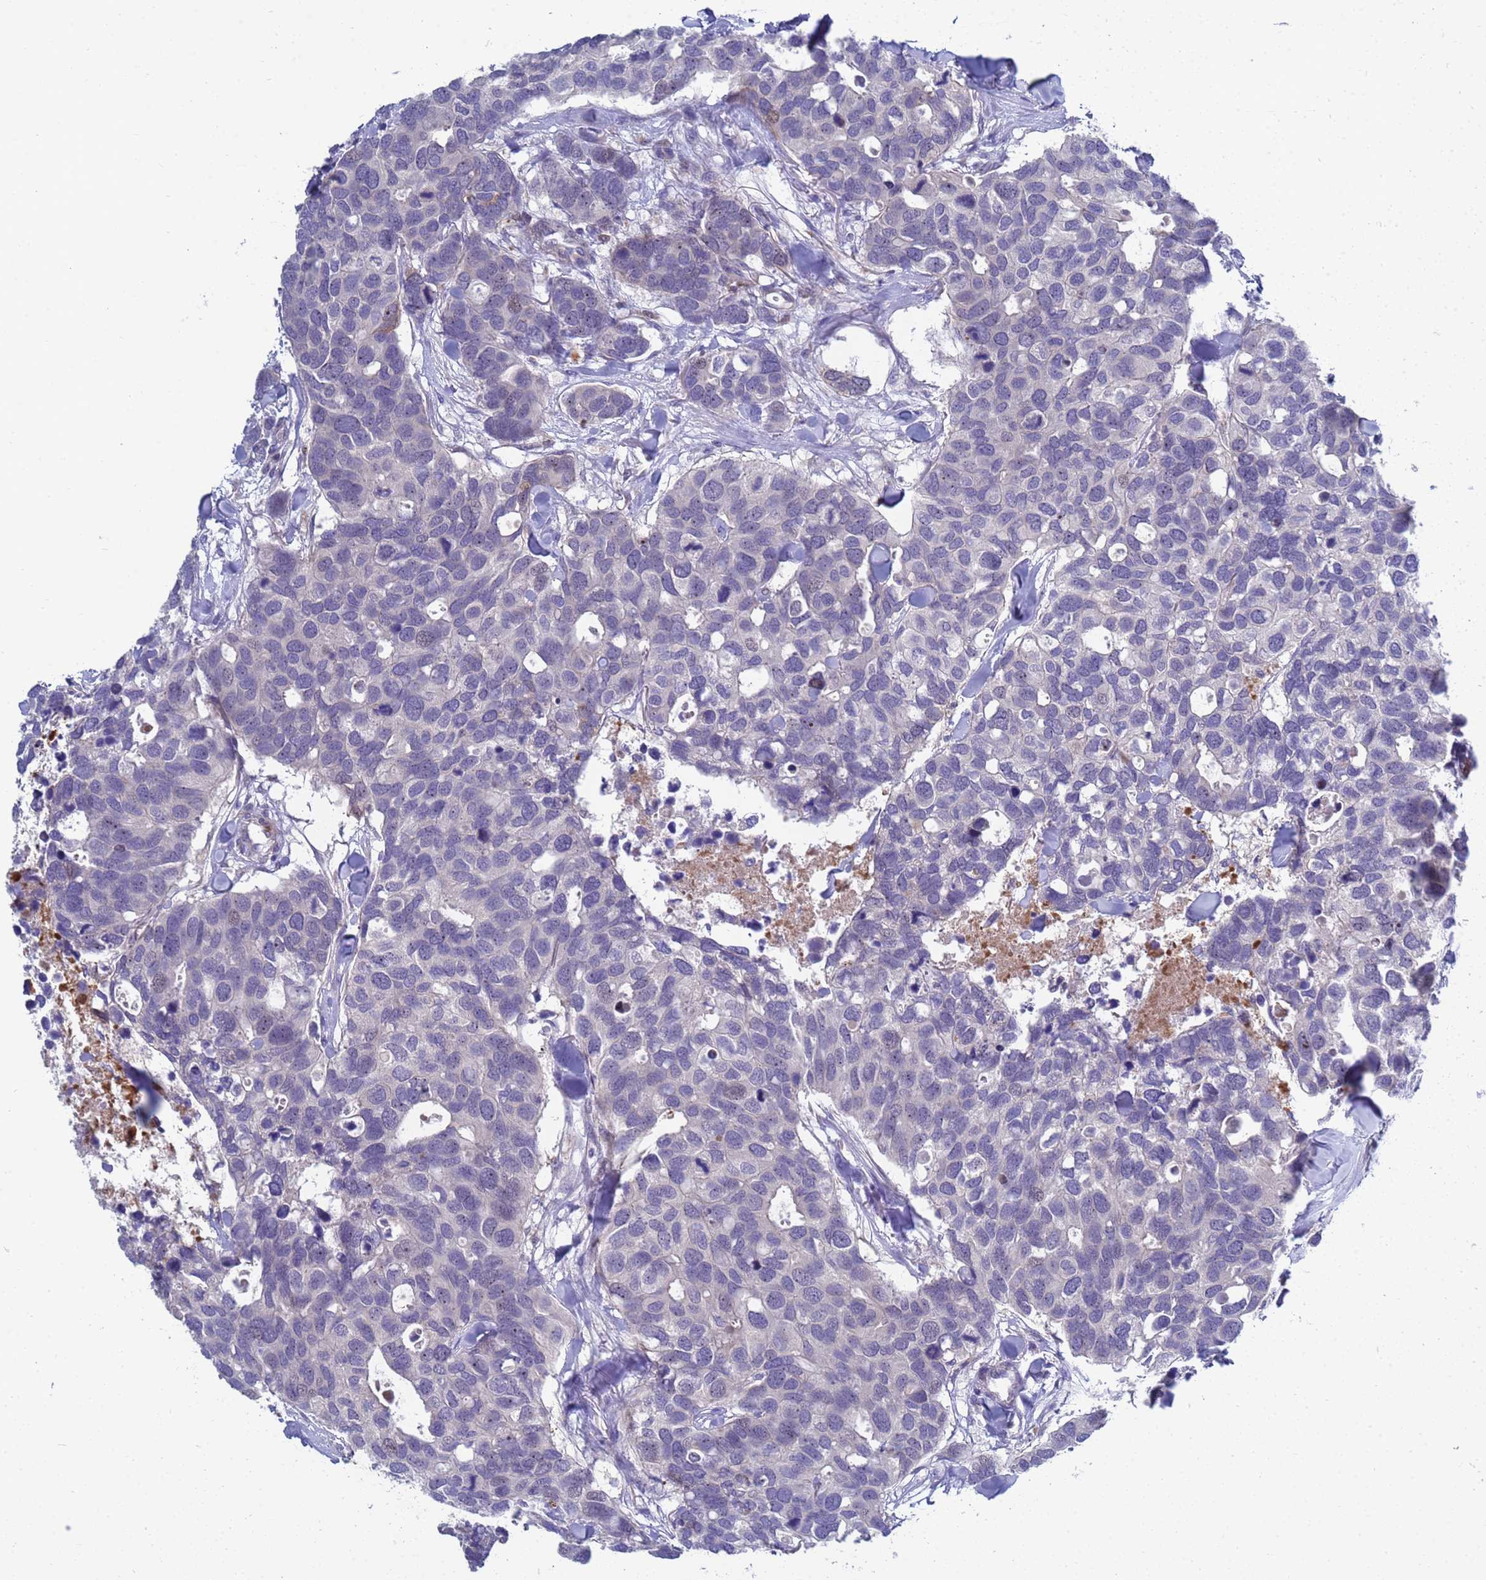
{"staining": {"intensity": "negative", "quantity": "none", "location": "none"}, "tissue": "breast cancer", "cell_type": "Tumor cells", "image_type": "cancer", "snomed": [{"axis": "morphology", "description": "Duct carcinoma"}, {"axis": "topography", "description": "Breast"}], "caption": "Human breast cancer stained for a protein using immunohistochemistry demonstrates no expression in tumor cells.", "gene": "ENOSF1", "patient": {"sex": "female", "age": 83}}